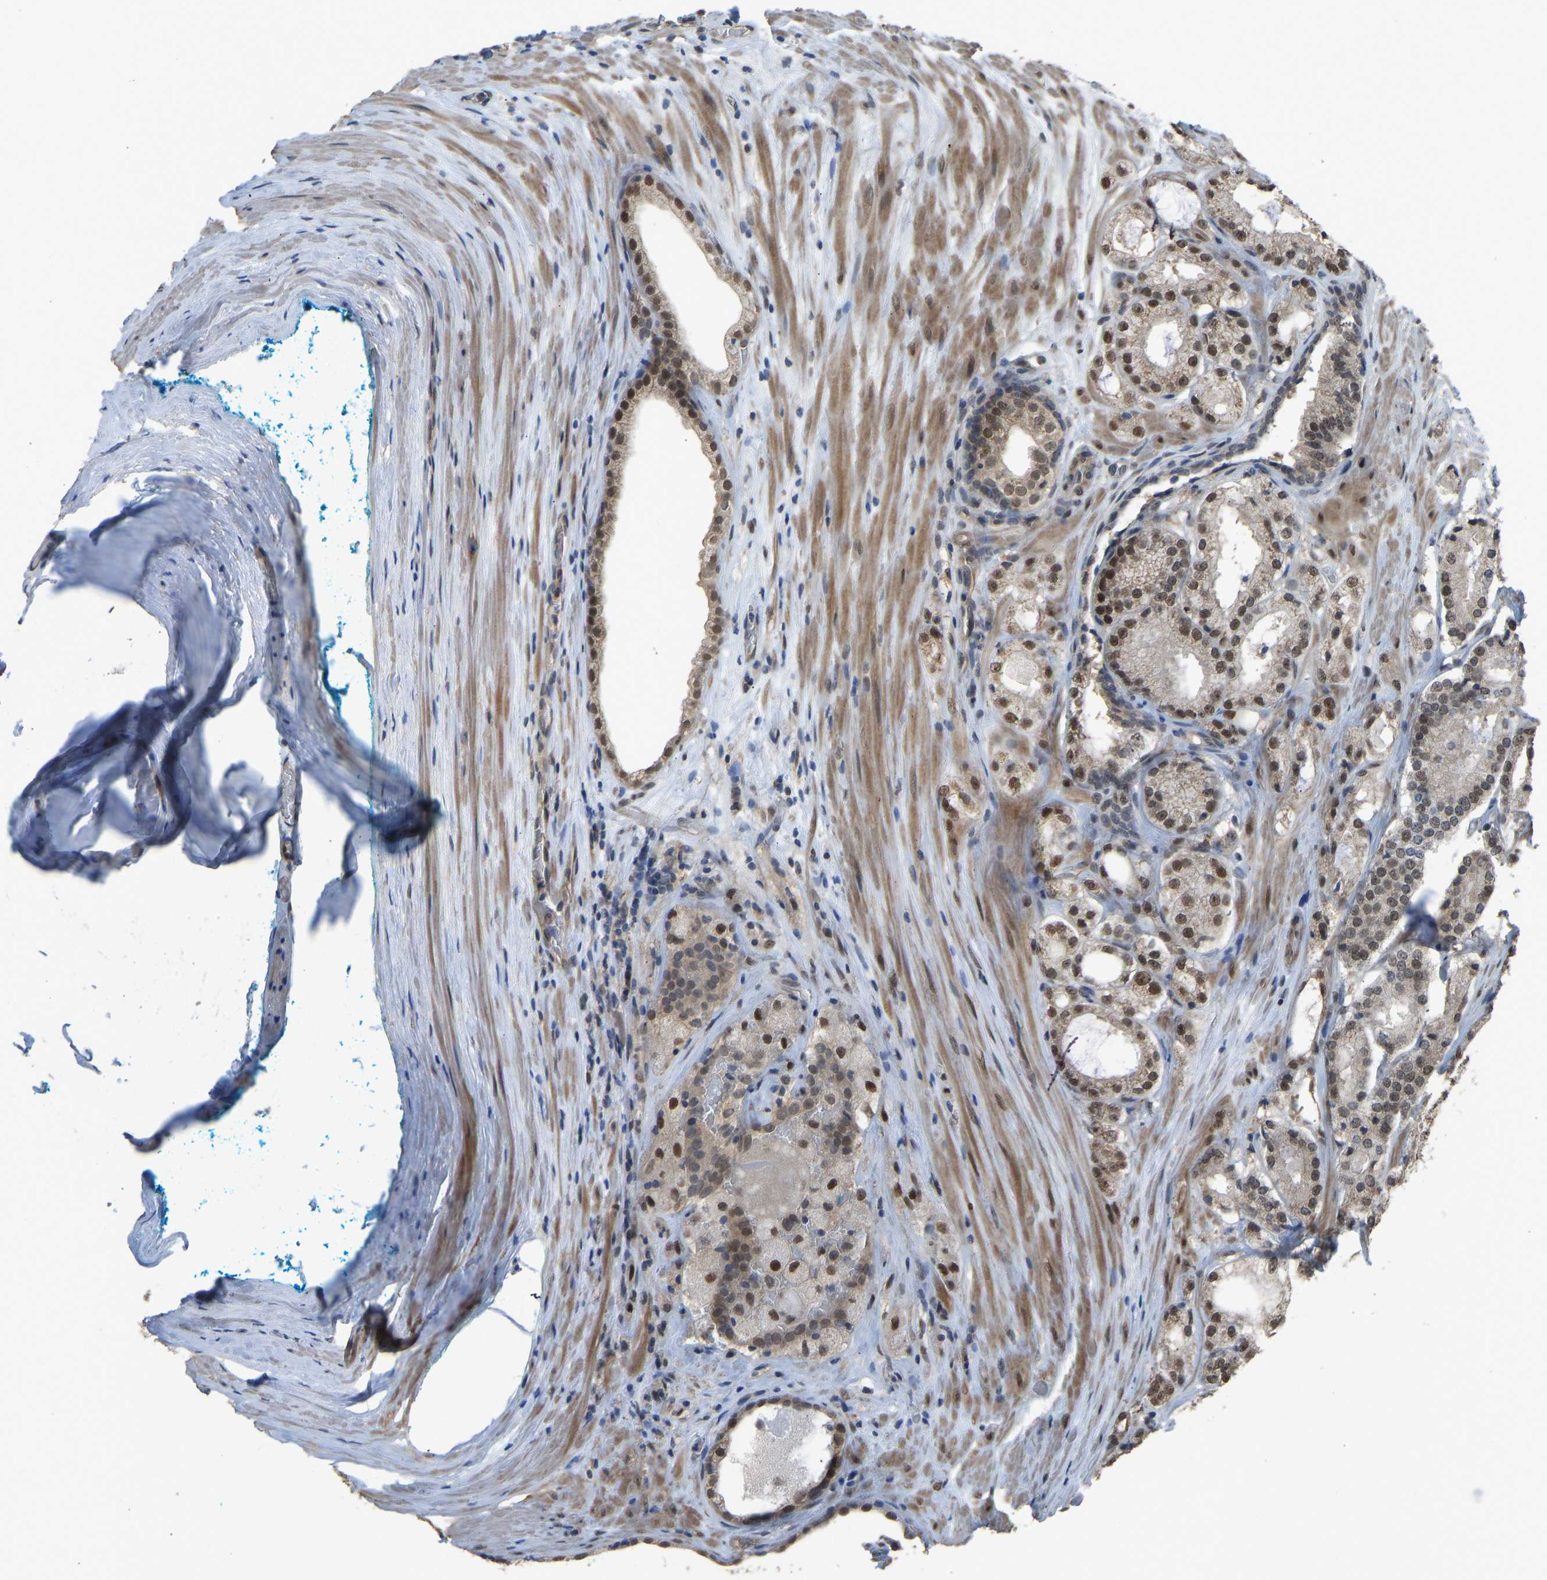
{"staining": {"intensity": "moderate", "quantity": ">75%", "location": "nuclear"}, "tissue": "prostate cancer", "cell_type": "Tumor cells", "image_type": "cancer", "snomed": [{"axis": "morphology", "description": "Adenocarcinoma, High grade"}, {"axis": "topography", "description": "Prostate"}], "caption": "Tumor cells show medium levels of moderate nuclear staining in about >75% of cells in prostate cancer.", "gene": "KPNA6", "patient": {"sex": "male", "age": 65}}